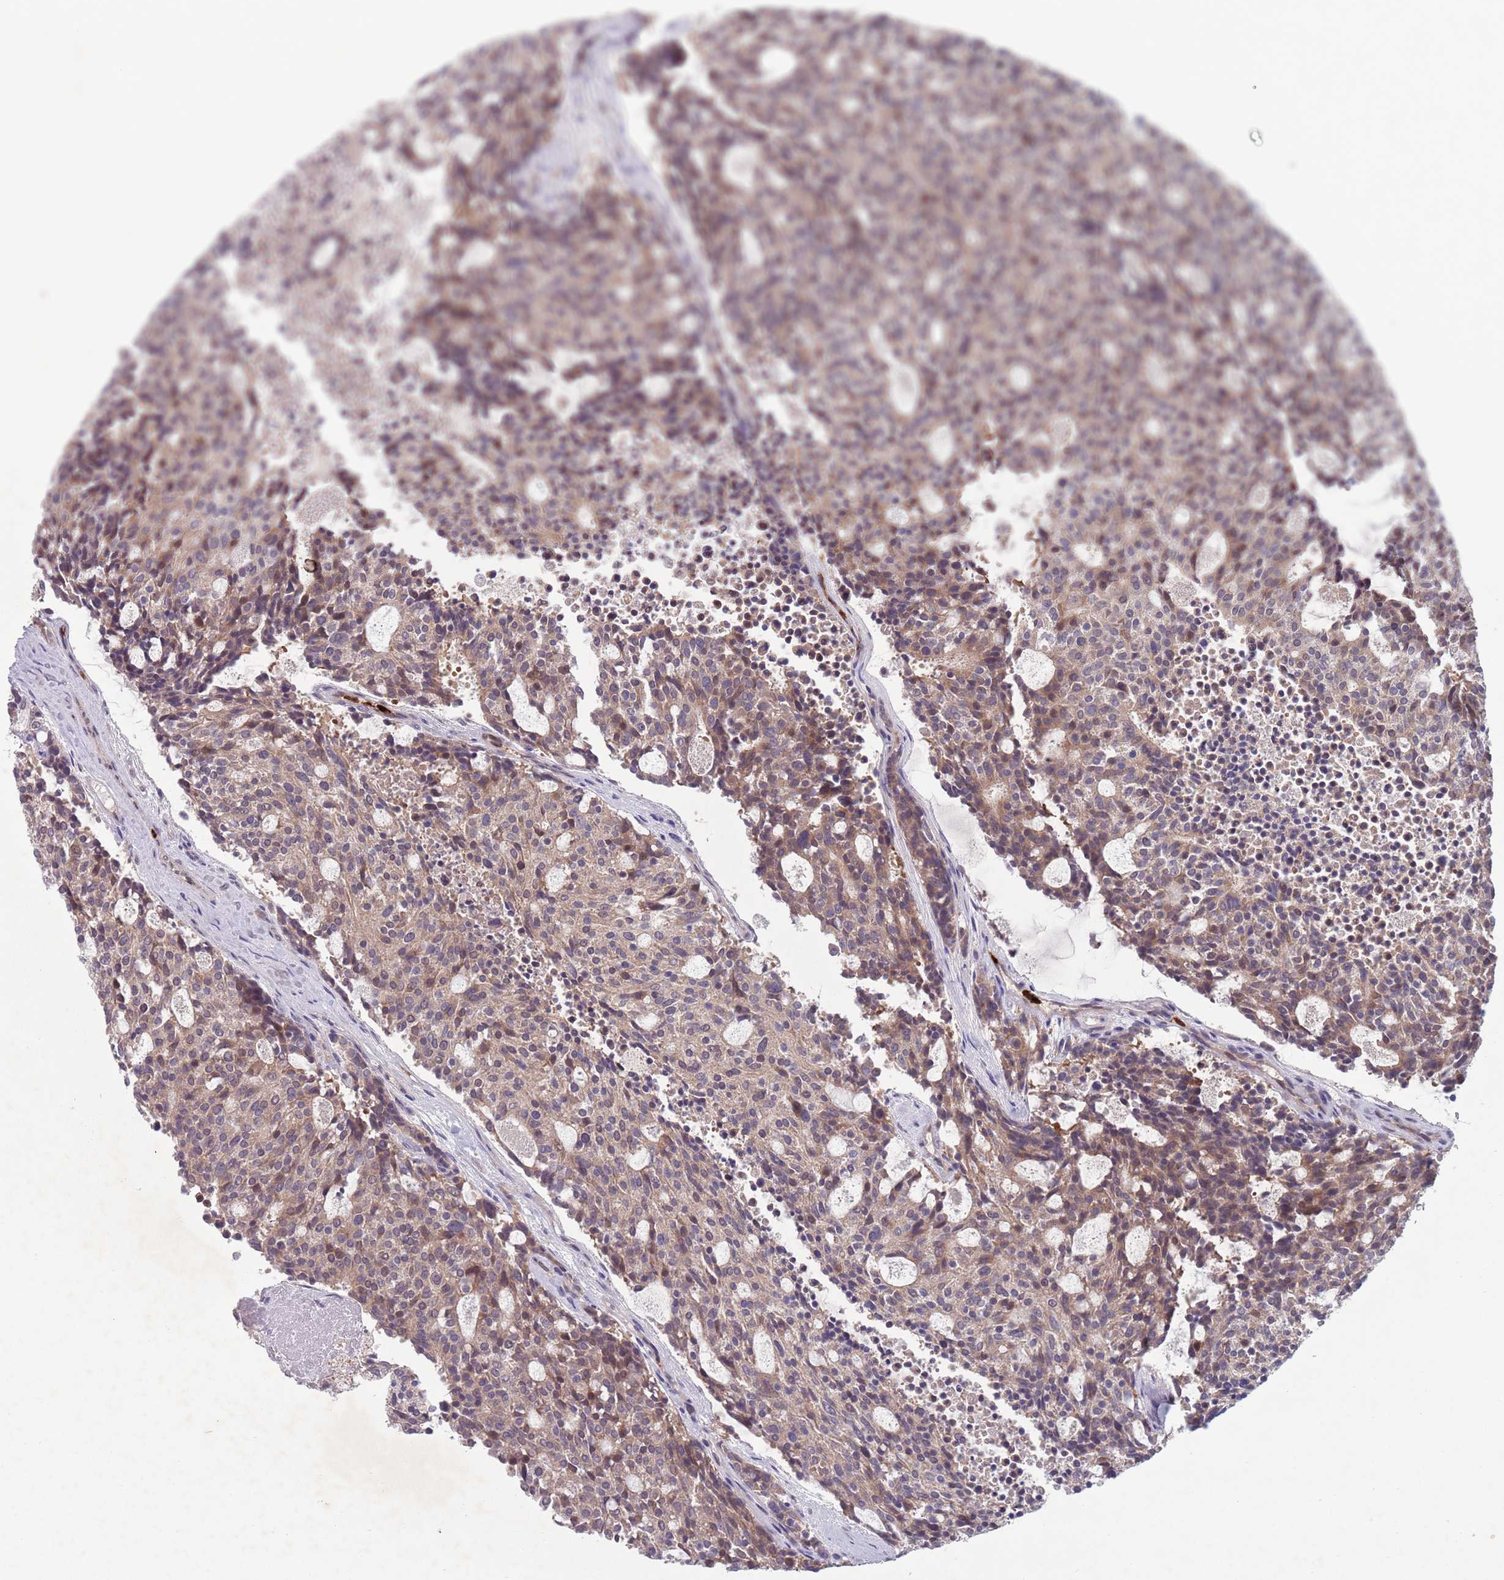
{"staining": {"intensity": "weak", "quantity": "25%-75%", "location": "cytoplasmic/membranous"}, "tissue": "carcinoid", "cell_type": "Tumor cells", "image_type": "cancer", "snomed": [{"axis": "morphology", "description": "Carcinoid, malignant, NOS"}, {"axis": "topography", "description": "Pancreas"}], "caption": "This photomicrograph displays IHC staining of malignant carcinoid, with low weak cytoplasmic/membranous positivity in approximately 25%-75% of tumor cells.", "gene": "TYW1", "patient": {"sex": "female", "age": 54}}